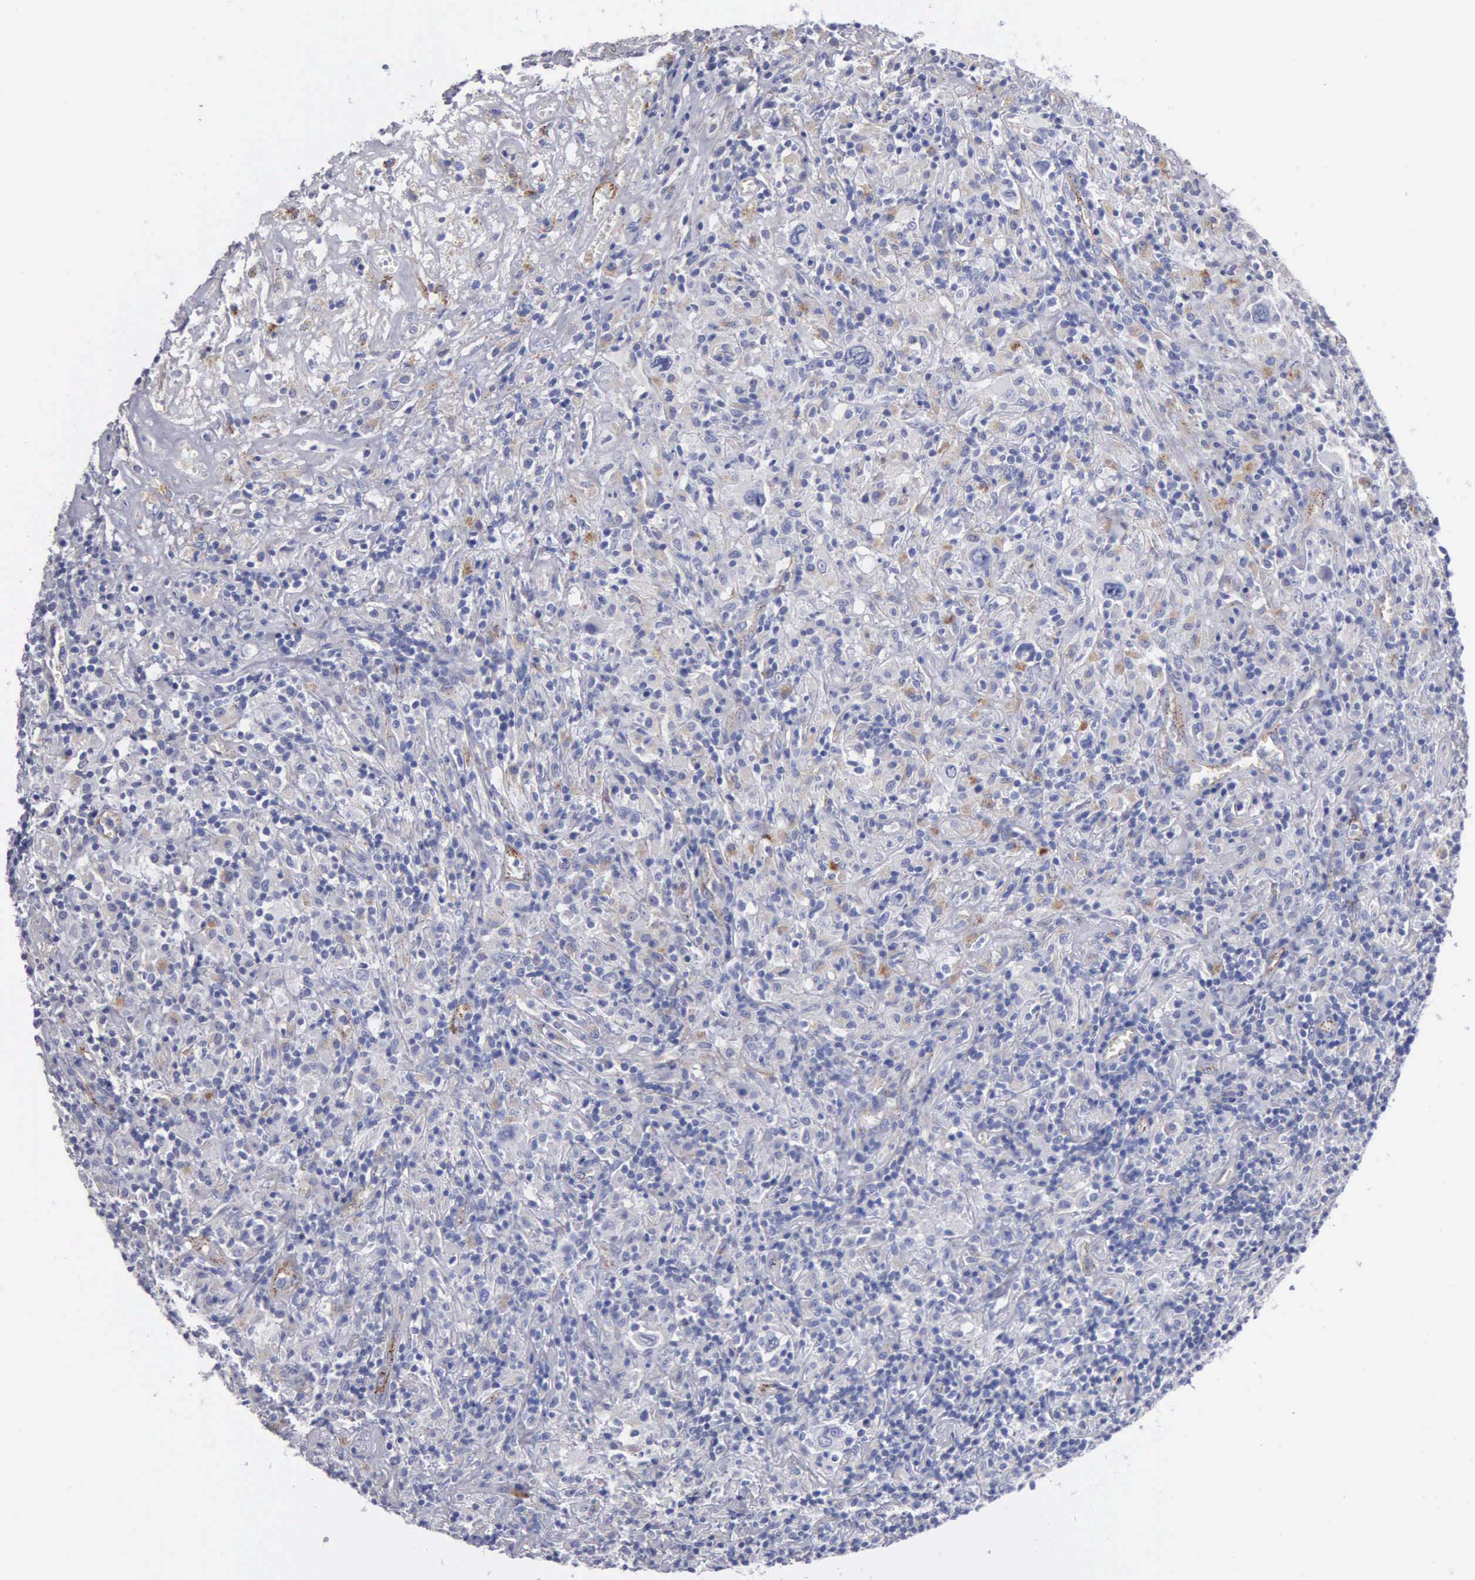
{"staining": {"intensity": "negative", "quantity": "none", "location": "none"}, "tissue": "lymphoma", "cell_type": "Tumor cells", "image_type": "cancer", "snomed": [{"axis": "morphology", "description": "Hodgkin's disease, NOS"}, {"axis": "topography", "description": "Lymph node"}], "caption": "Immunohistochemistry histopathology image of neoplastic tissue: Hodgkin's disease stained with DAB (3,3'-diaminobenzidine) demonstrates no significant protein expression in tumor cells.", "gene": "CTSL", "patient": {"sex": "male", "age": 46}}